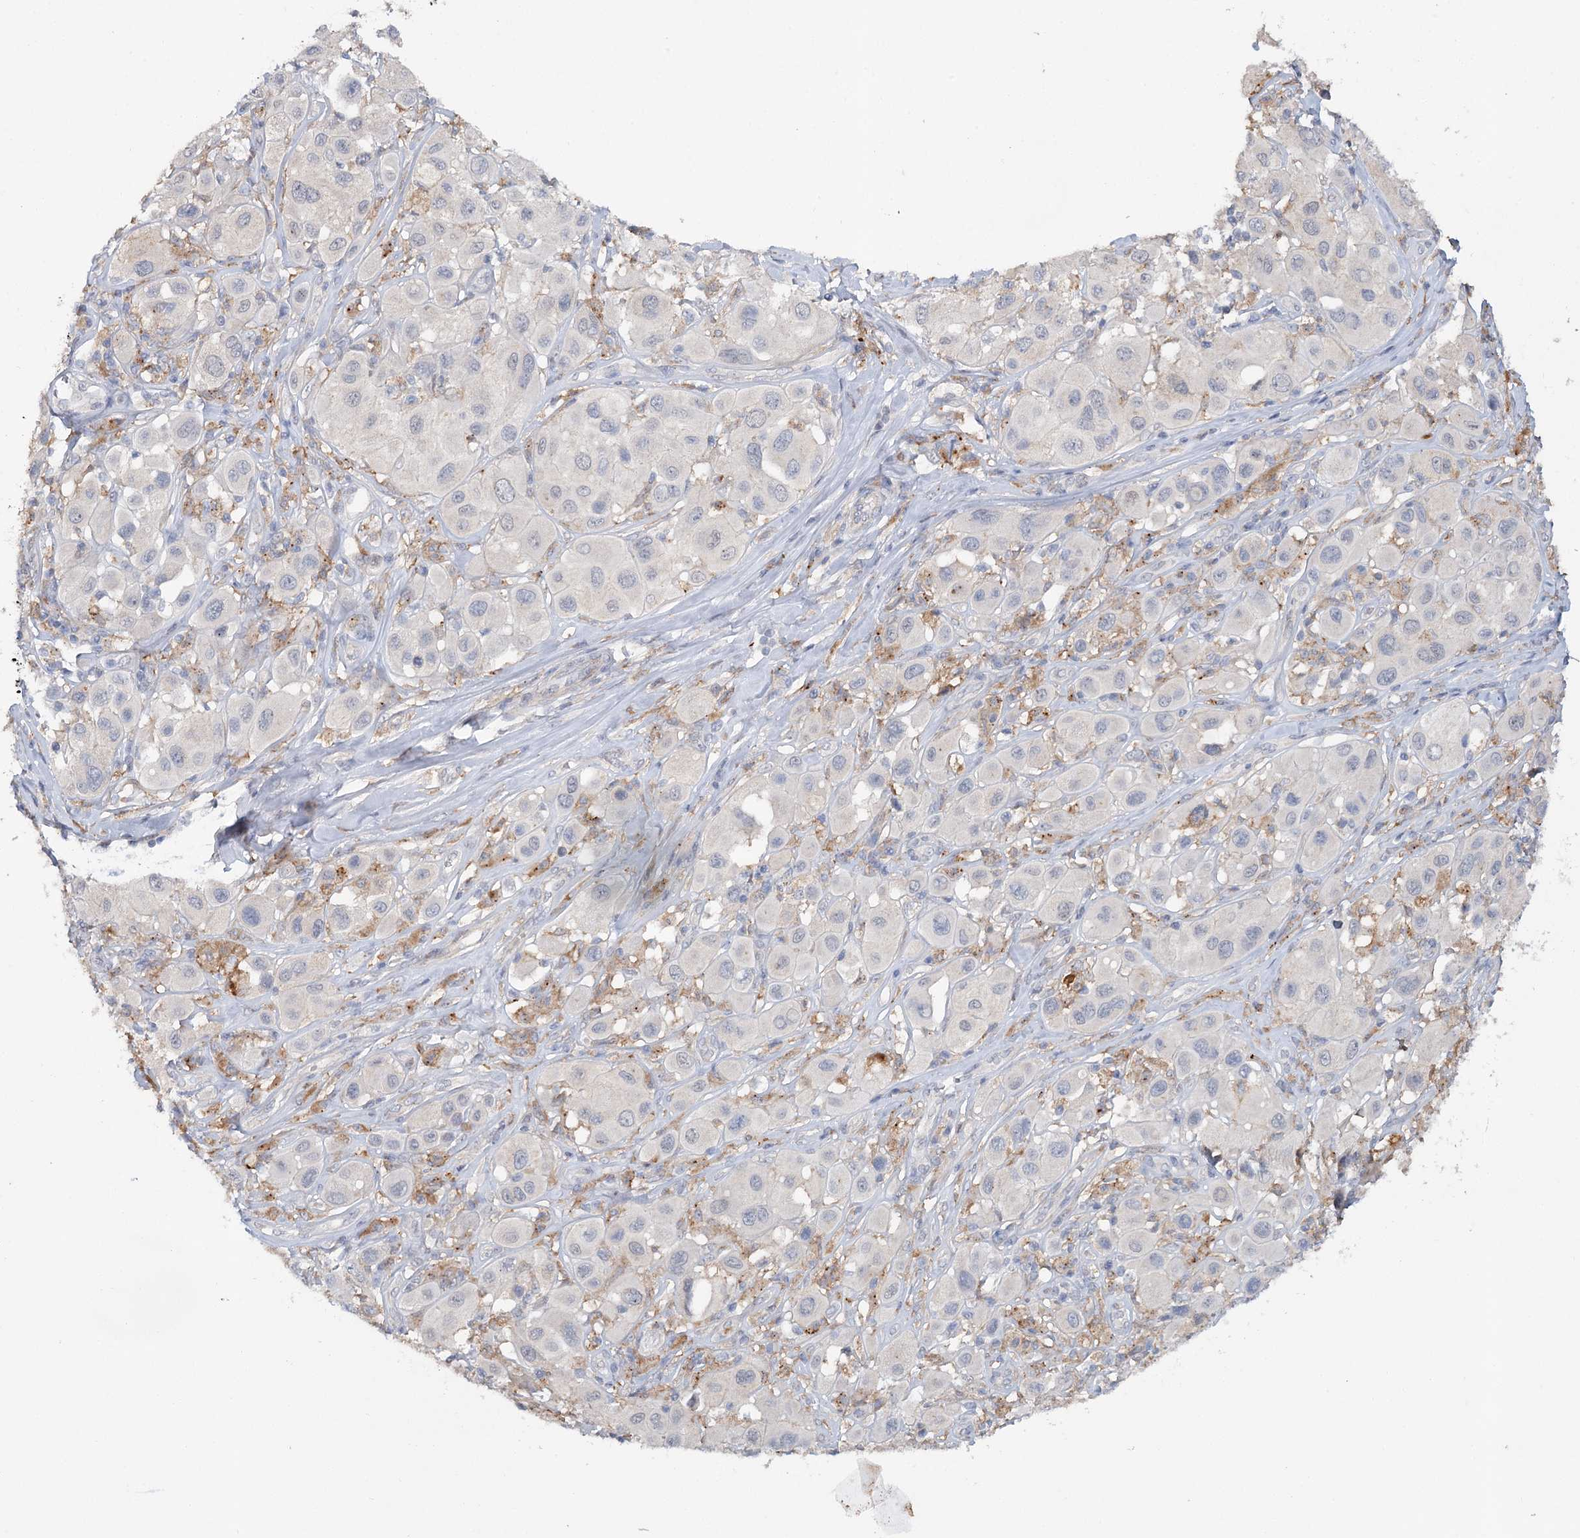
{"staining": {"intensity": "negative", "quantity": "none", "location": "none"}, "tissue": "melanoma", "cell_type": "Tumor cells", "image_type": "cancer", "snomed": [{"axis": "morphology", "description": "Malignant melanoma, Metastatic site"}, {"axis": "topography", "description": "Skin"}], "caption": "Human malignant melanoma (metastatic site) stained for a protein using IHC demonstrates no positivity in tumor cells.", "gene": "ALDH3B1", "patient": {"sex": "male", "age": 41}}